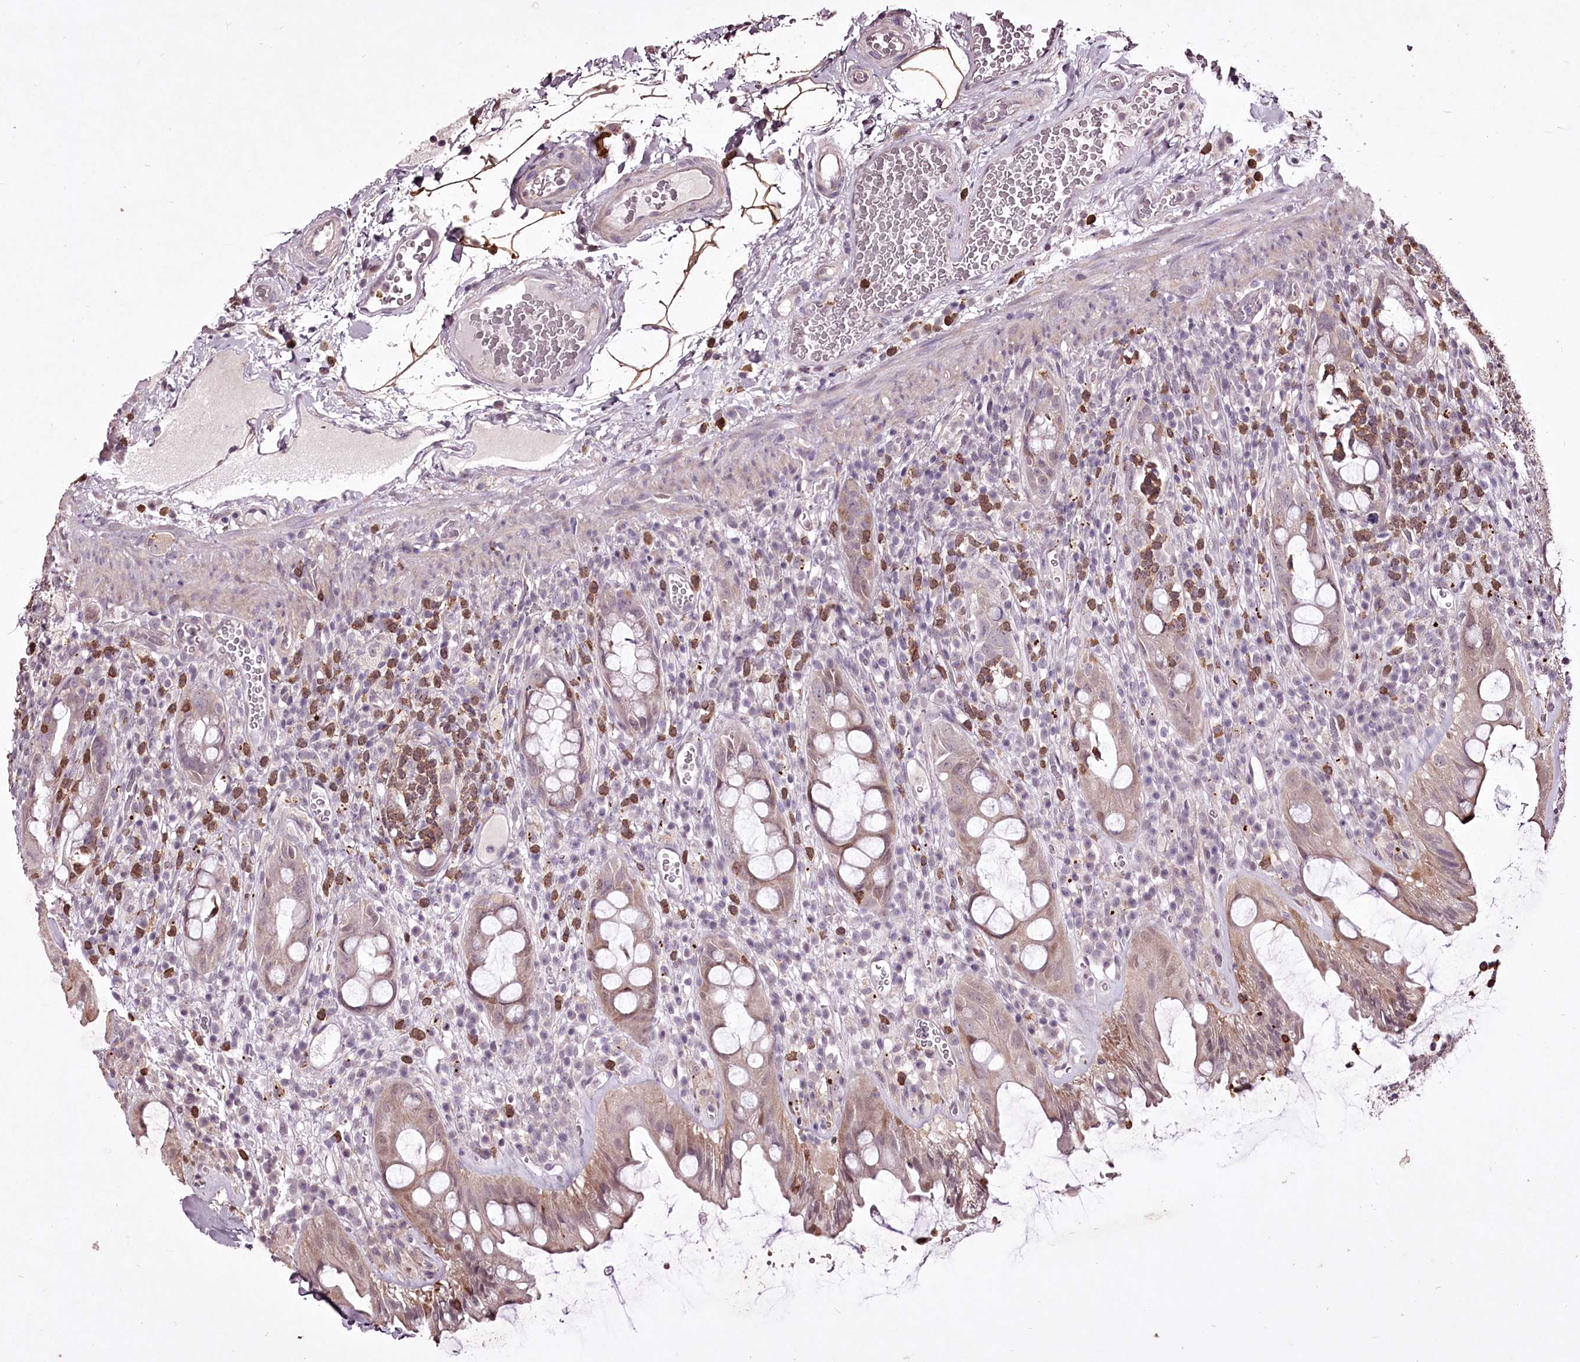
{"staining": {"intensity": "weak", "quantity": "<25%", "location": "cytoplasmic/membranous,nuclear"}, "tissue": "rectum", "cell_type": "Glandular cells", "image_type": "normal", "snomed": [{"axis": "morphology", "description": "Normal tissue, NOS"}, {"axis": "topography", "description": "Rectum"}], "caption": "The immunohistochemistry image has no significant positivity in glandular cells of rectum.", "gene": "ADRA1D", "patient": {"sex": "female", "age": 57}}